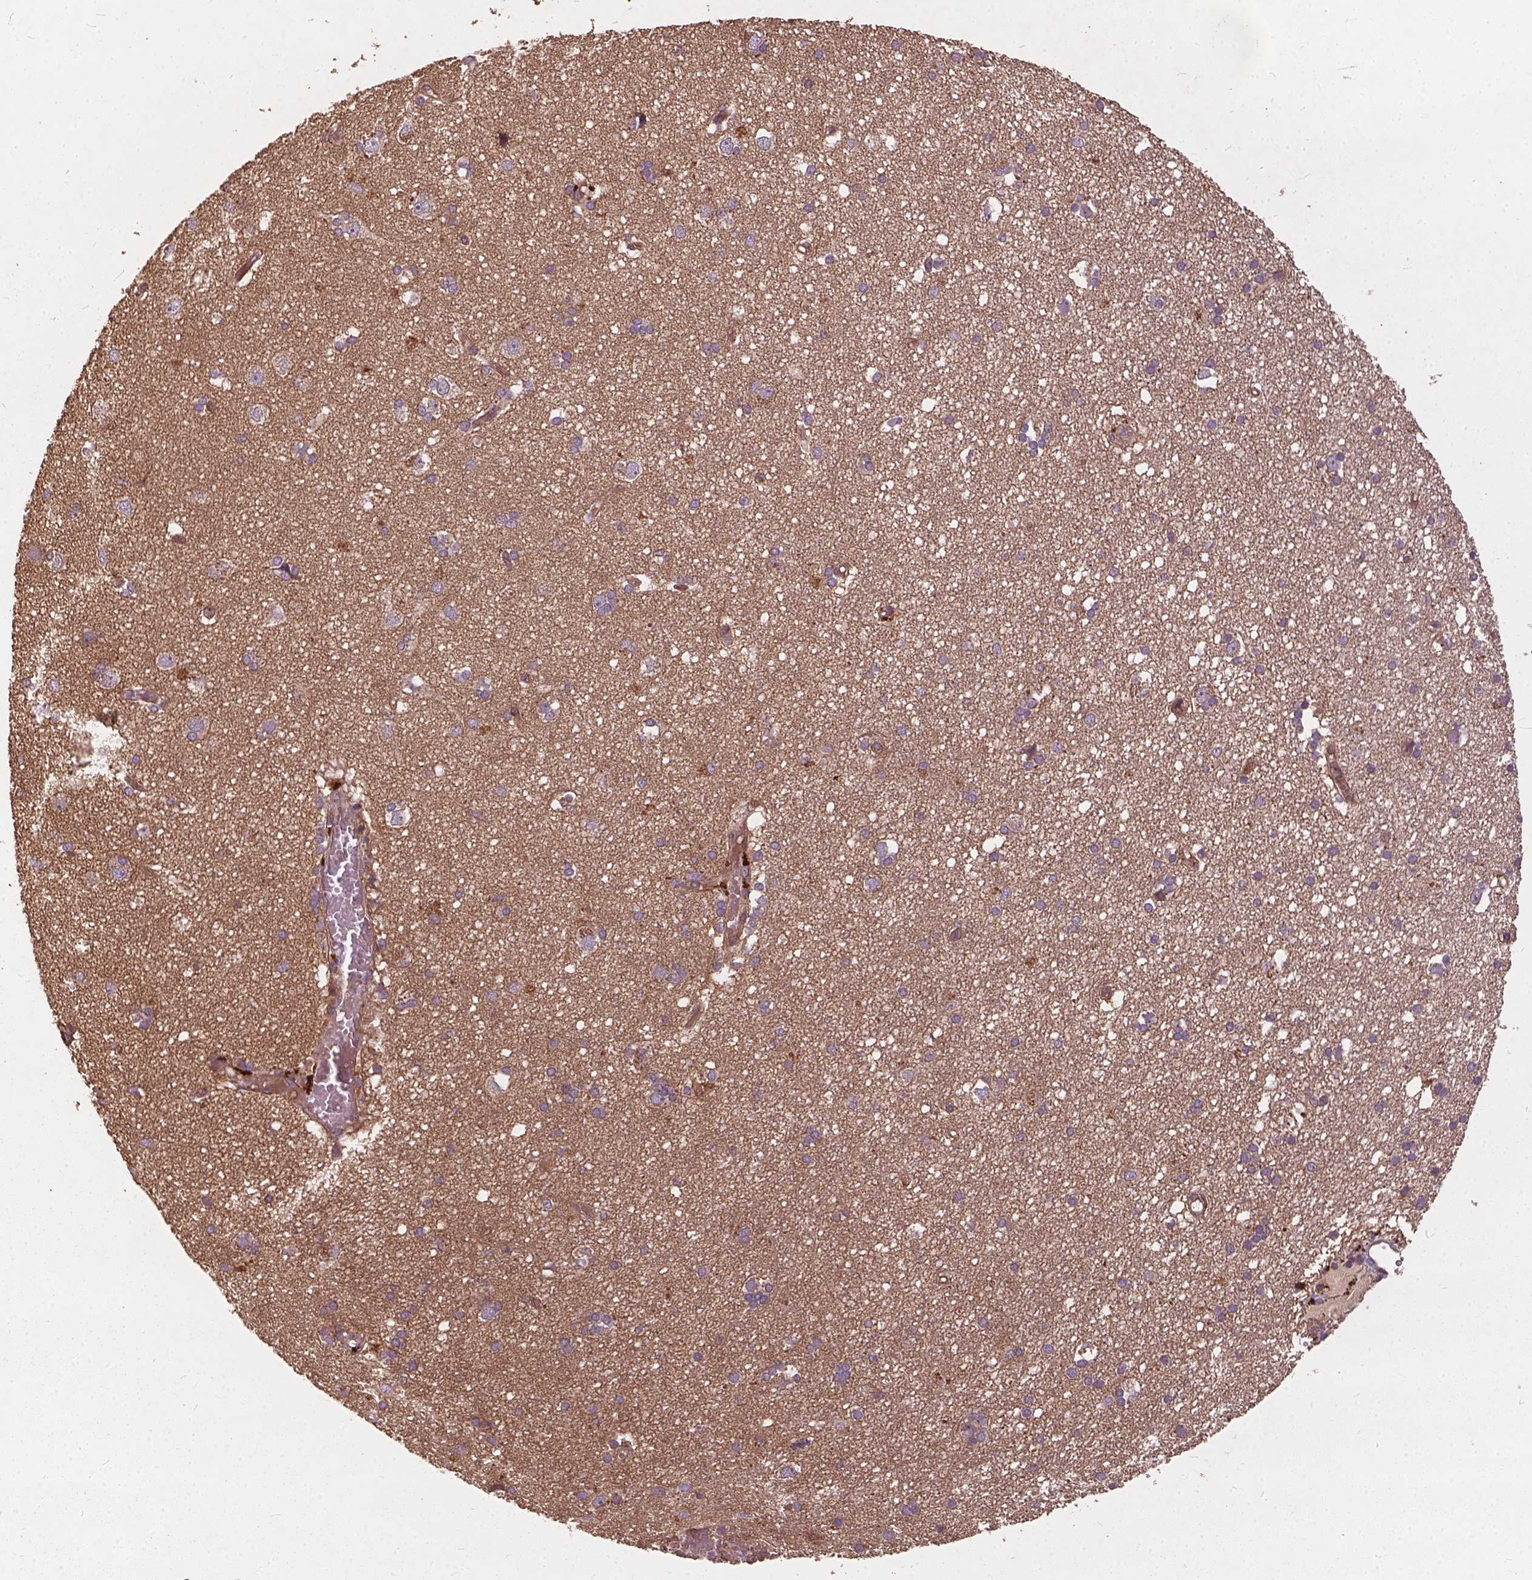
{"staining": {"intensity": "negative", "quantity": "none", "location": "none"}, "tissue": "cerebral cortex", "cell_type": "Endothelial cells", "image_type": "normal", "snomed": [{"axis": "morphology", "description": "Normal tissue, NOS"}, {"axis": "morphology", "description": "Glioma, malignant, High grade"}, {"axis": "topography", "description": "Cerebral cortex"}], "caption": "A histopathology image of cerebral cortex stained for a protein demonstrates no brown staining in endothelial cells. (DAB IHC visualized using brightfield microscopy, high magnification).", "gene": "UBXN2A", "patient": {"sex": "male", "age": 71}}